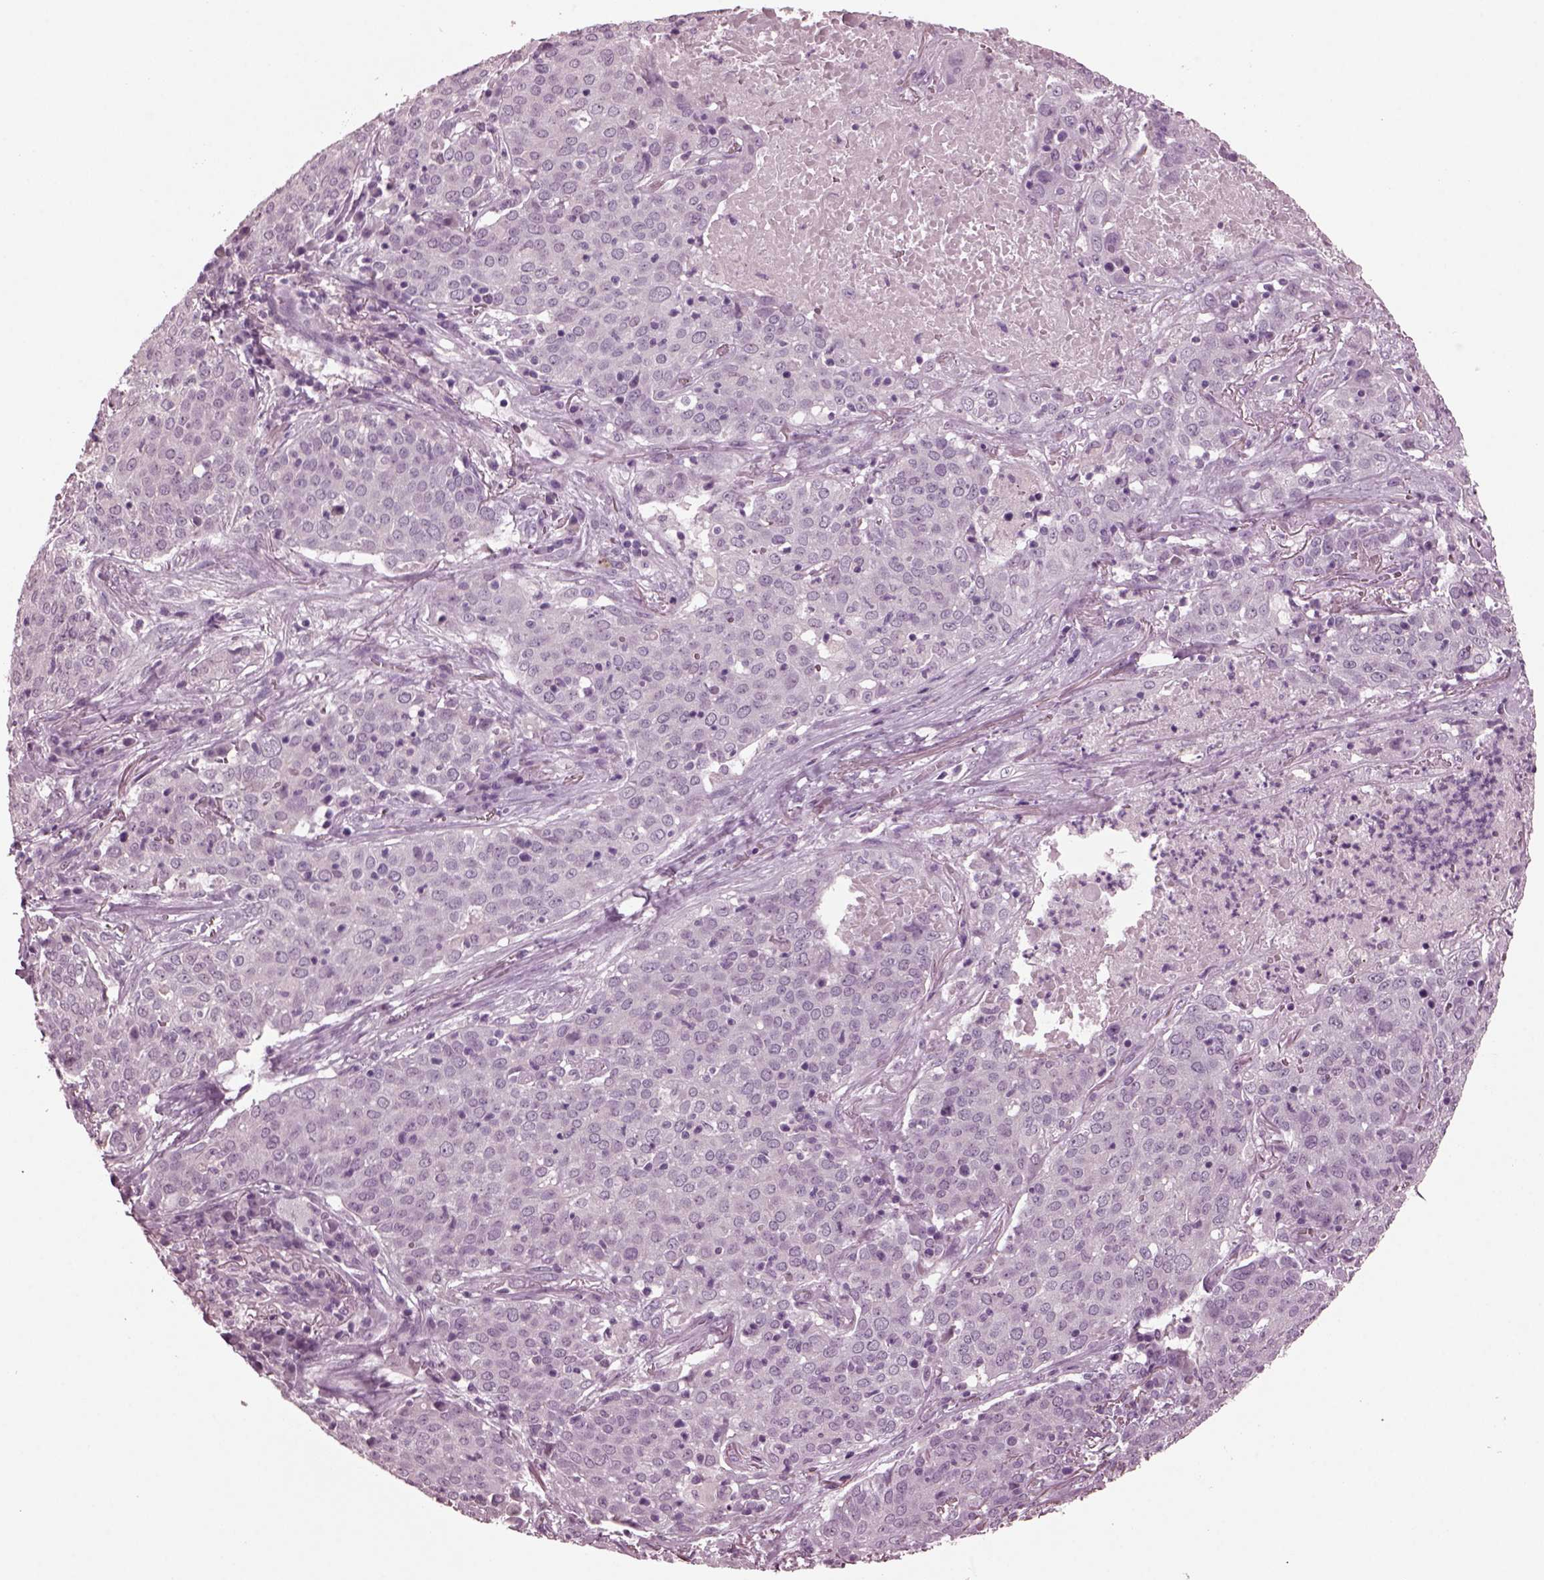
{"staining": {"intensity": "negative", "quantity": "none", "location": "none"}, "tissue": "lung cancer", "cell_type": "Tumor cells", "image_type": "cancer", "snomed": [{"axis": "morphology", "description": "Squamous cell carcinoma, NOS"}, {"axis": "topography", "description": "Lung"}], "caption": "This is an immunohistochemistry (IHC) photomicrograph of human squamous cell carcinoma (lung). There is no staining in tumor cells.", "gene": "MIB2", "patient": {"sex": "male", "age": 82}}